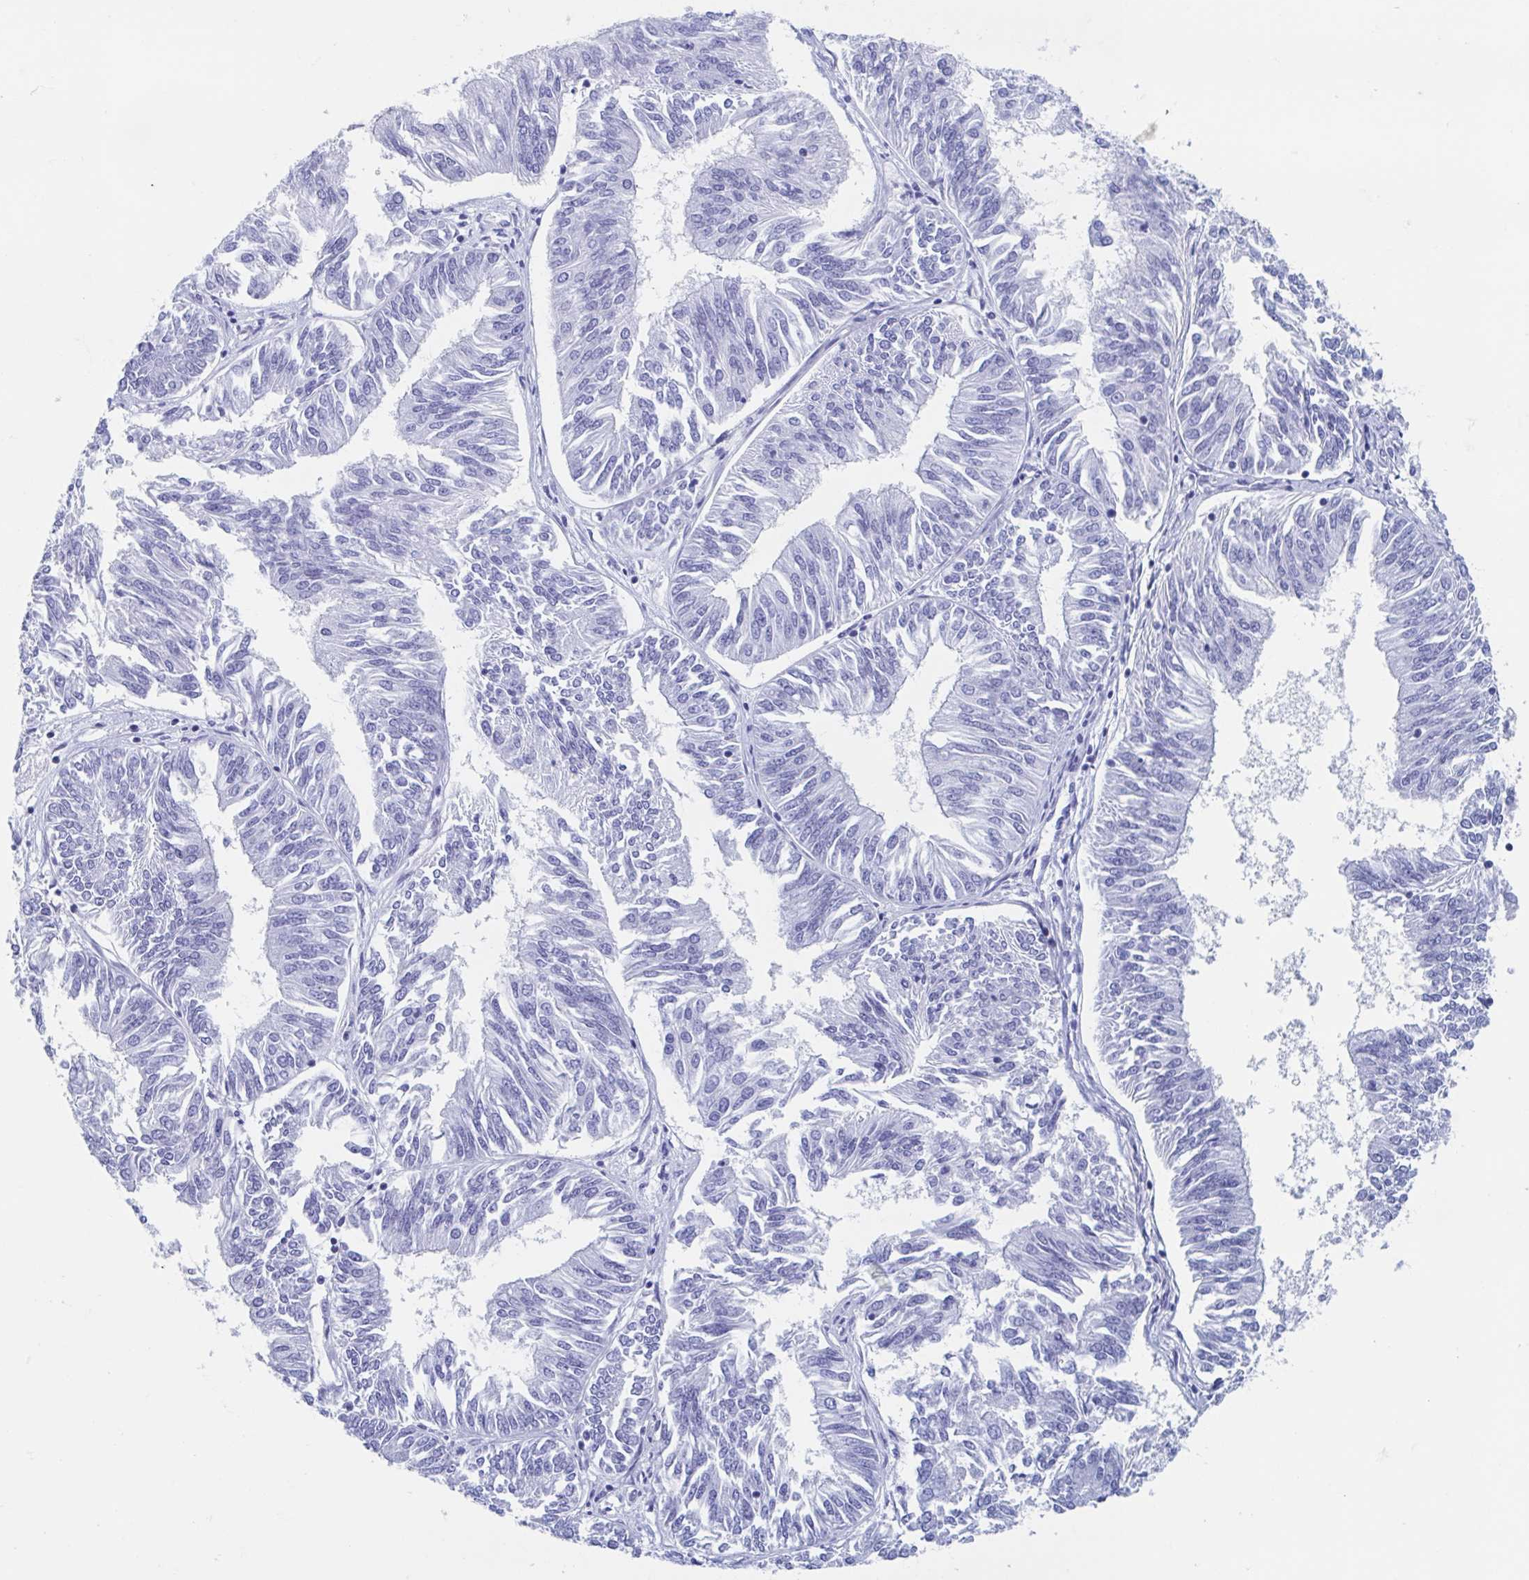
{"staining": {"intensity": "negative", "quantity": "none", "location": "none"}, "tissue": "endometrial cancer", "cell_type": "Tumor cells", "image_type": "cancer", "snomed": [{"axis": "morphology", "description": "Adenocarcinoma, NOS"}, {"axis": "topography", "description": "Endometrium"}], "caption": "Immunohistochemistry image of human endometrial cancer stained for a protein (brown), which reveals no positivity in tumor cells.", "gene": "HDGFL1", "patient": {"sex": "female", "age": 58}}